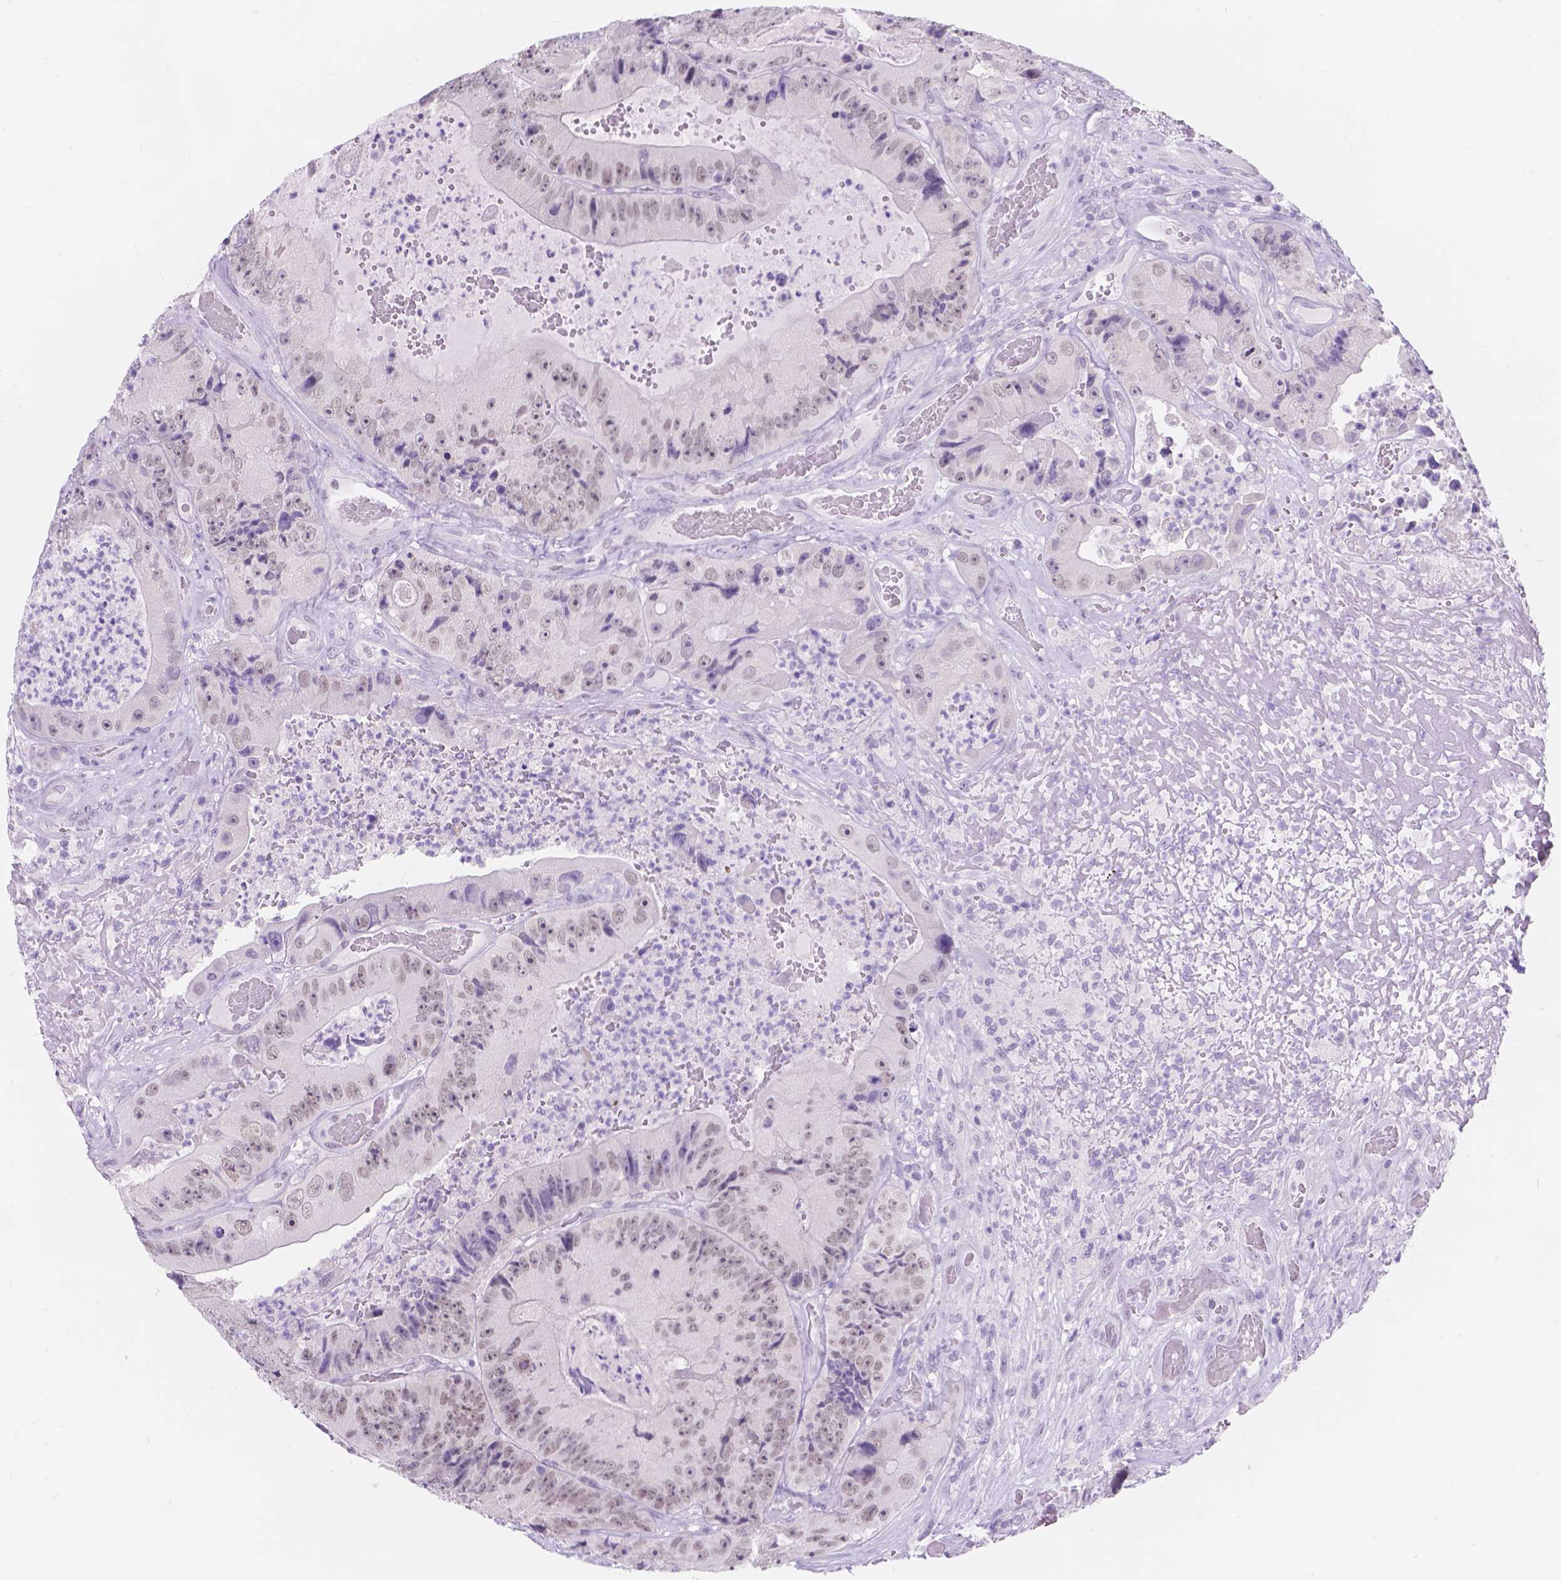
{"staining": {"intensity": "negative", "quantity": "none", "location": "none"}, "tissue": "colorectal cancer", "cell_type": "Tumor cells", "image_type": "cancer", "snomed": [{"axis": "morphology", "description": "Adenocarcinoma, NOS"}, {"axis": "topography", "description": "Colon"}], "caption": "Histopathology image shows no significant protein staining in tumor cells of adenocarcinoma (colorectal).", "gene": "DCC", "patient": {"sex": "female", "age": 86}}